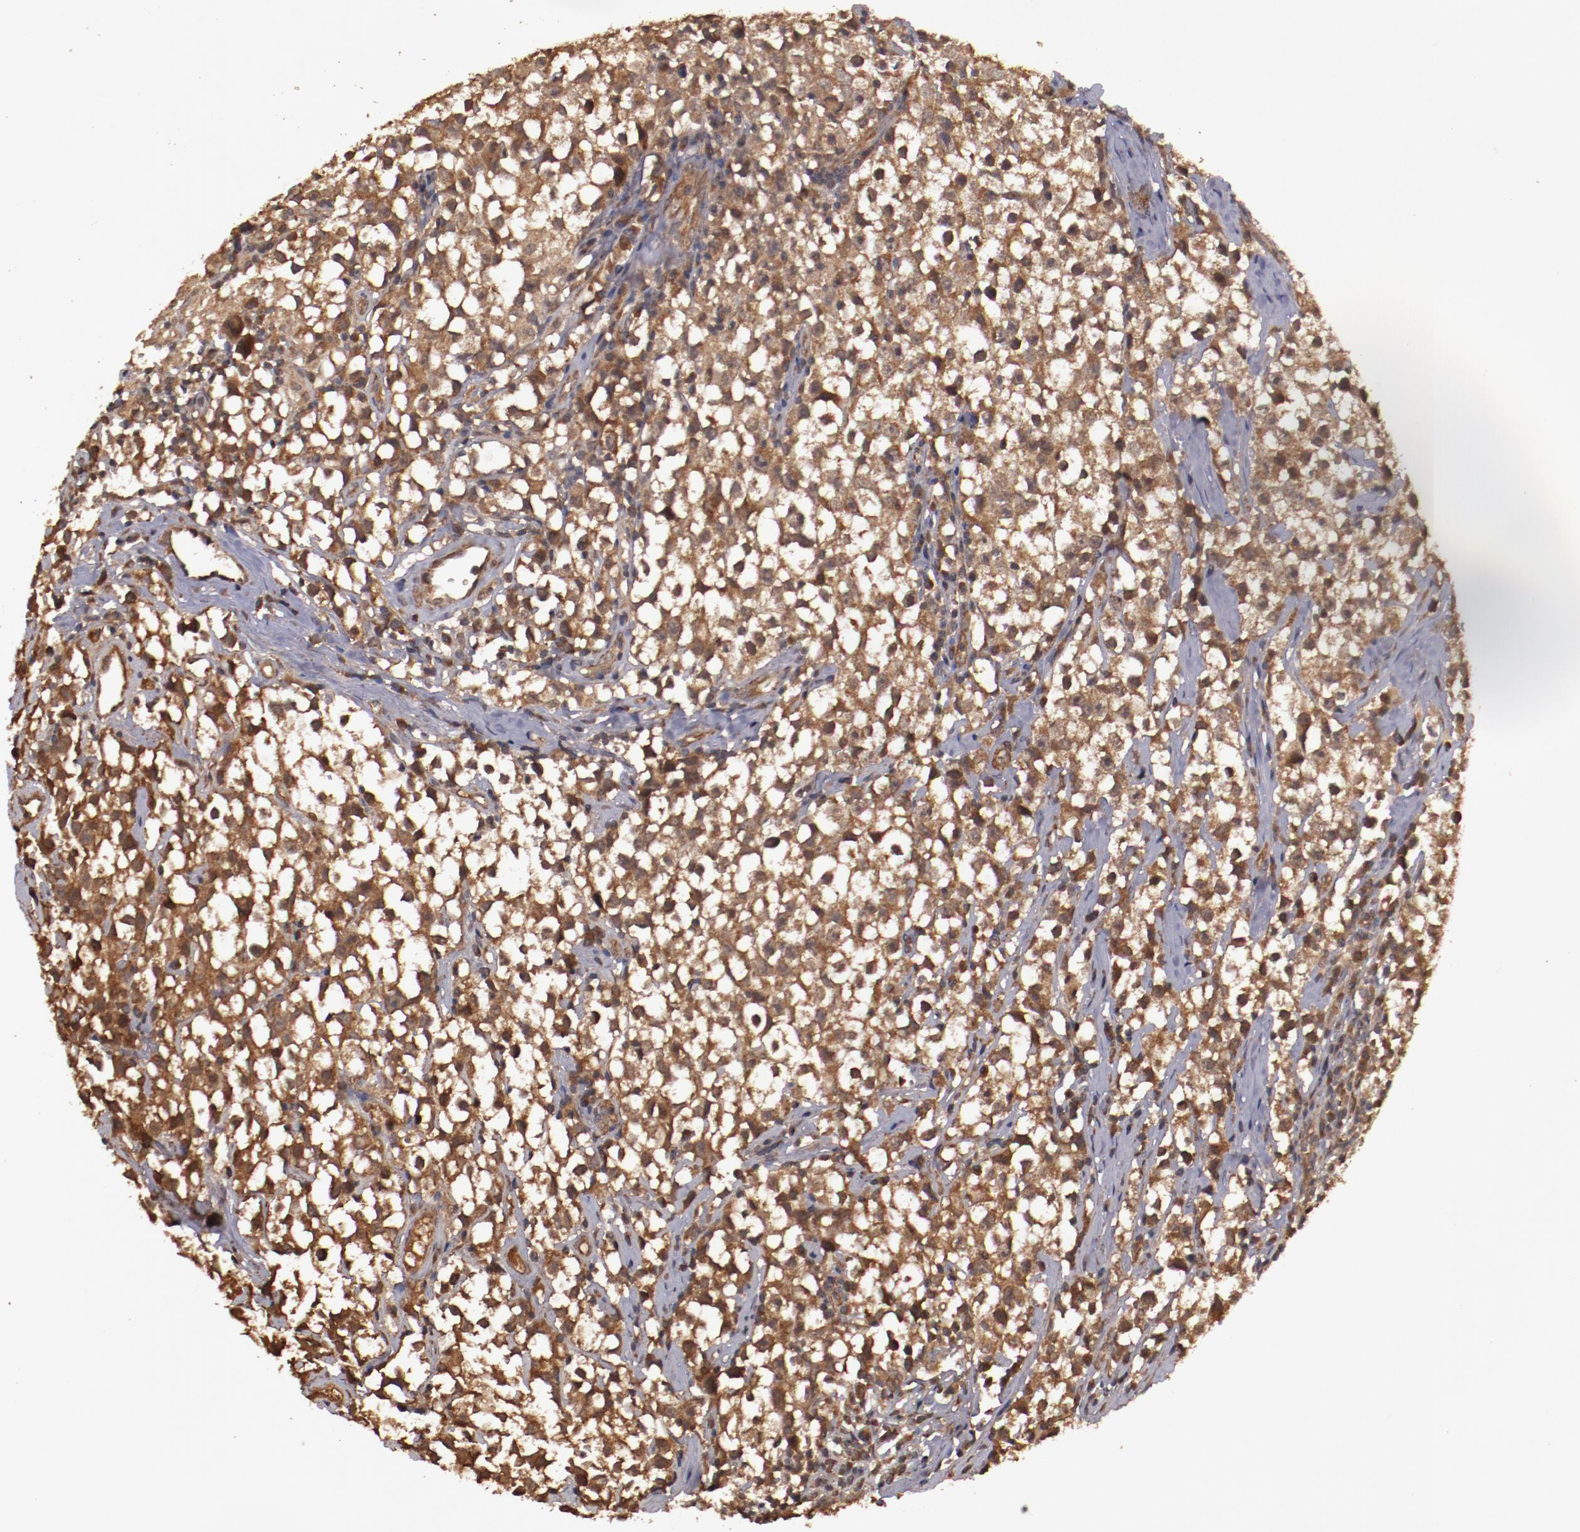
{"staining": {"intensity": "strong", "quantity": ">75%", "location": "cytoplasmic/membranous"}, "tissue": "testis cancer", "cell_type": "Tumor cells", "image_type": "cancer", "snomed": [{"axis": "morphology", "description": "Seminoma, NOS"}, {"axis": "topography", "description": "Testis"}], "caption": "Immunohistochemistry (IHC) histopathology image of neoplastic tissue: testis cancer (seminoma) stained using immunohistochemistry demonstrates high levels of strong protein expression localized specifically in the cytoplasmic/membranous of tumor cells, appearing as a cytoplasmic/membranous brown color.", "gene": "TXNDC16", "patient": {"sex": "male", "age": 35}}